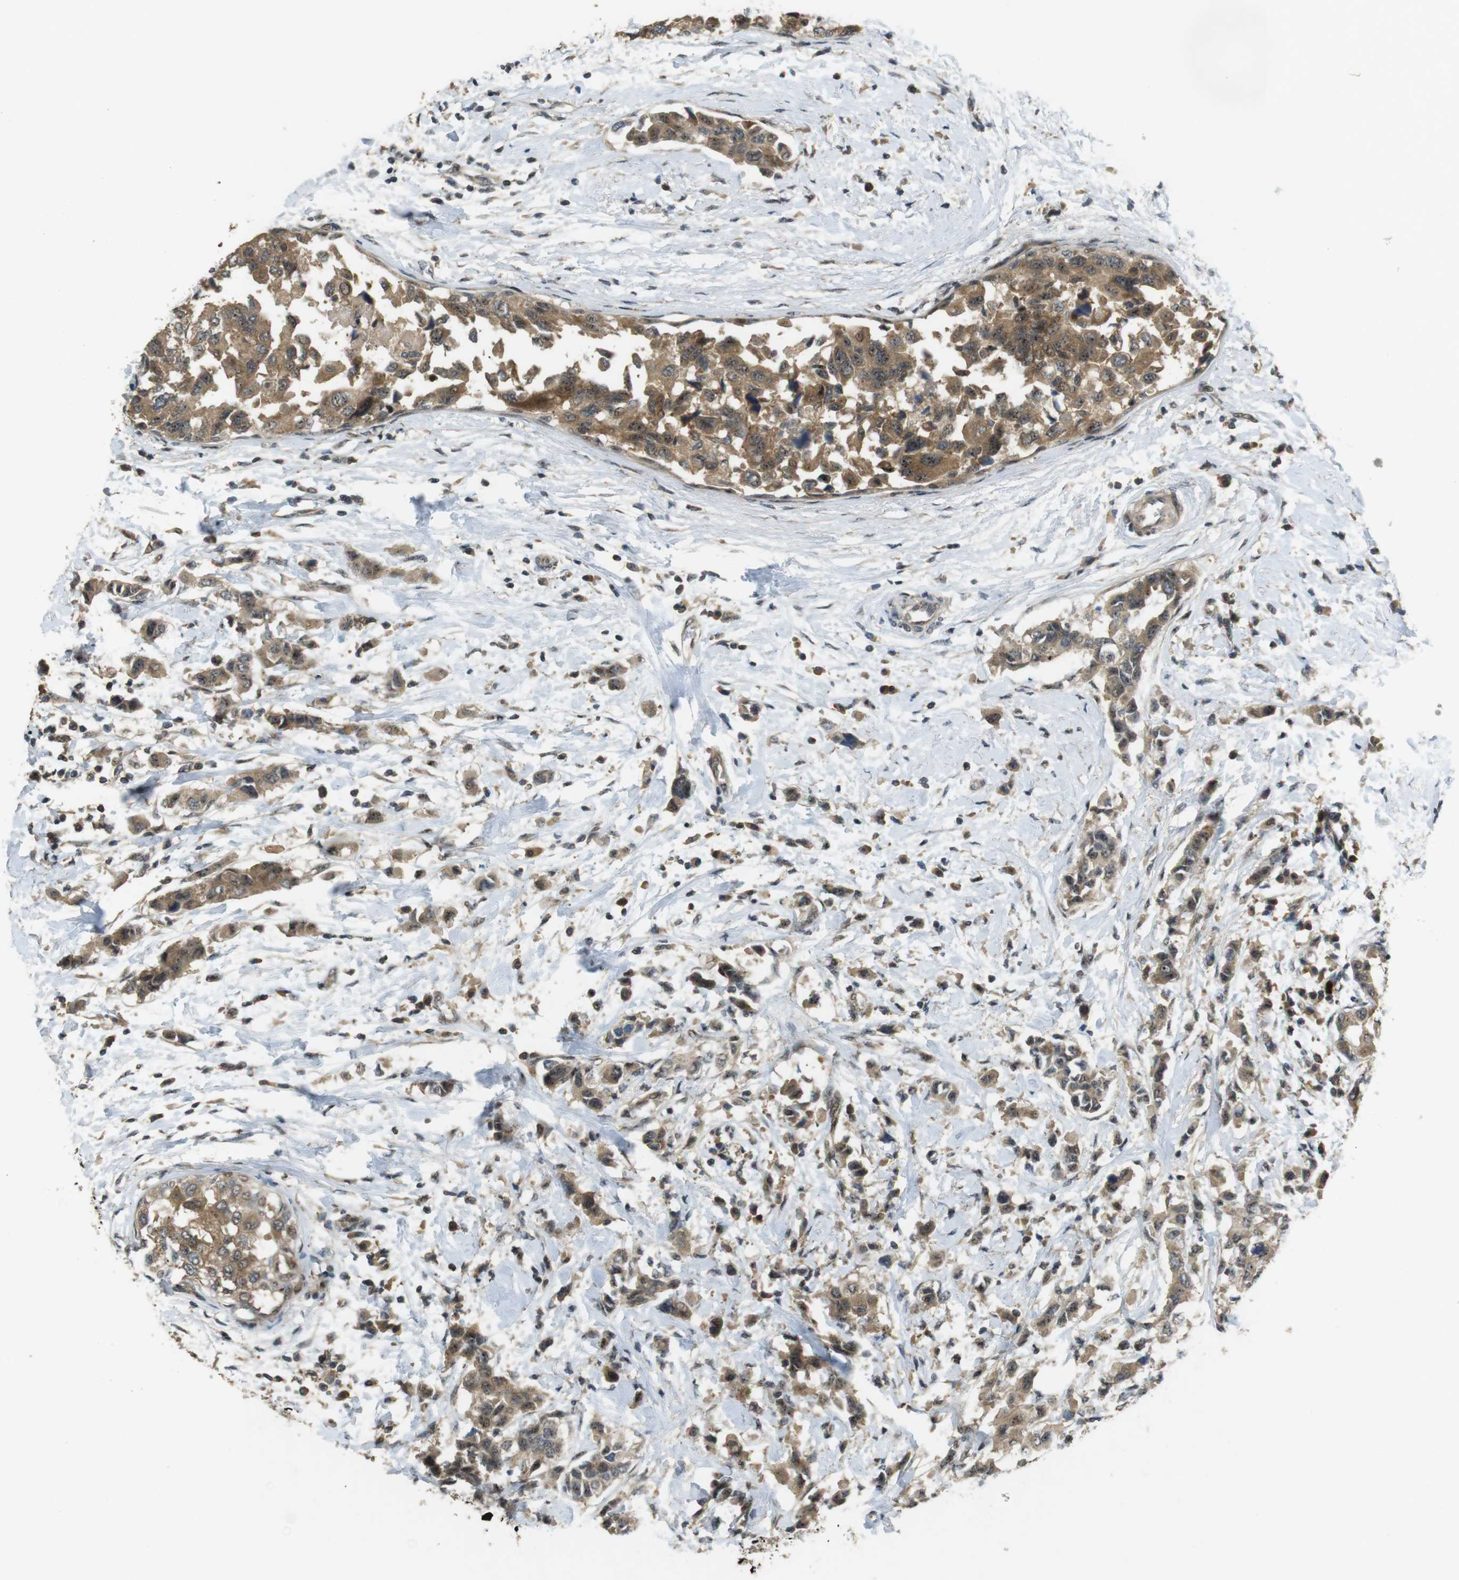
{"staining": {"intensity": "moderate", "quantity": ">75%", "location": "cytoplasmic/membranous,nuclear"}, "tissue": "breast cancer", "cell_type": "Tumor cells", "image_type": "cancer", "snomed": [{"axis": "morphology", "description": "Normal tissue, NOS"}, {"axis": "morphology", "description": "Duct carcinoma"}, {"axis": "topography", "description": "Breast"}], "caption": "Breast invasive ductal carcinoma stained with a brown dye reveals moderate cytoplasmic/membranous and nuclear positive staining in approximately >75% of tumor cells.", "gene": "TMX3", "patient": {"sex": "female", "age": 50}}